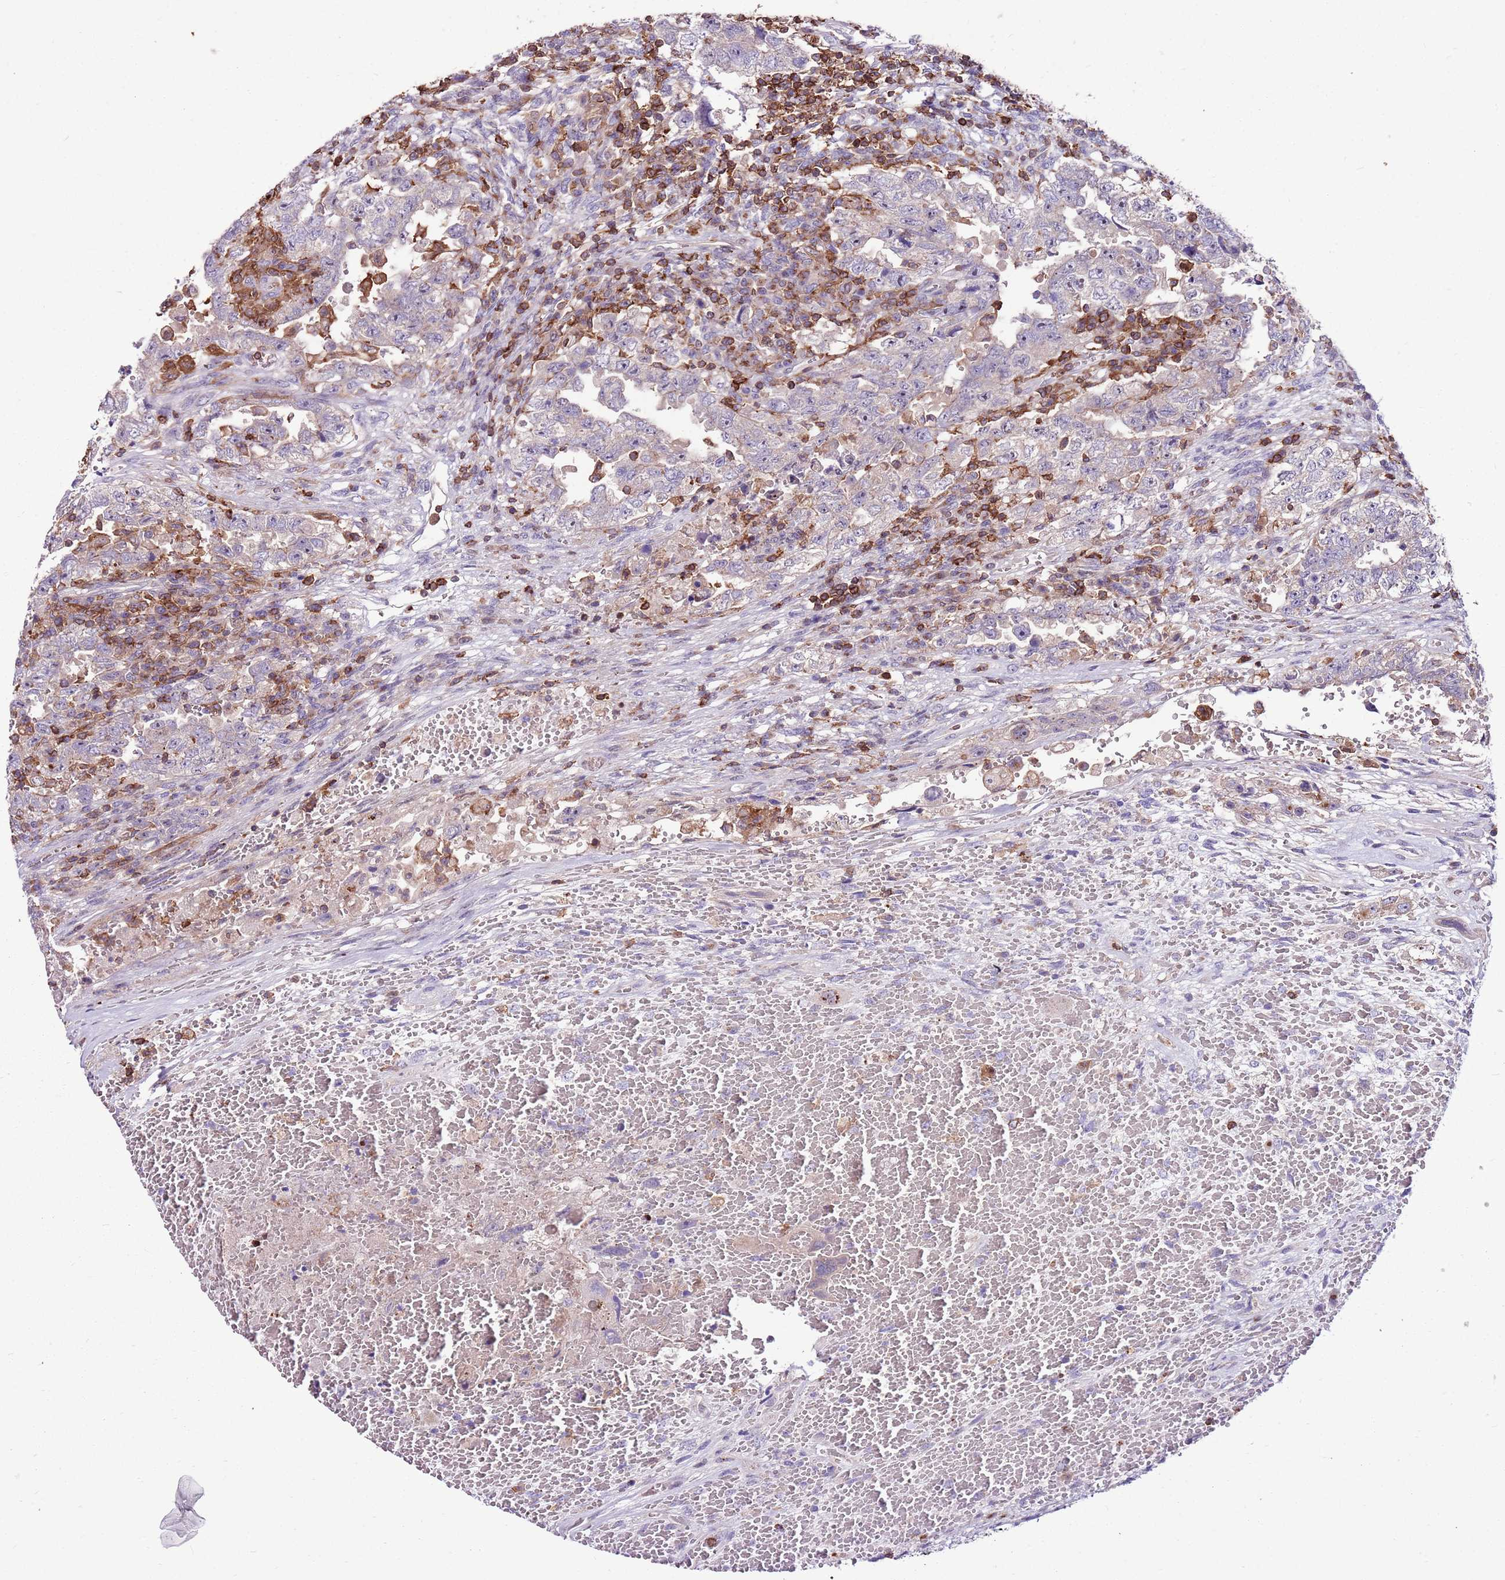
{"staining": {"intensity": "weak", "quantity": "<25%", "location": "cytoplasmic/membranous"}, "tissue": "testis cancer", "cell_type": "Tumor cells", "image_type": "cancer", "snomed": [{"axis": "morphology", "description": "Carcinoma, Embryonal, NOS"}, {"axis": "topography", "description": "Testis"}], "caption": "Tumor cells are negative for protein expression in human testis cancer. (DAB (3,3'-diaminobenzidine) IHC visualized using brightfield microscopy, high magnification).", "gene": "ZSWIM1", "patient": {"sex": "male", "age": 26}}